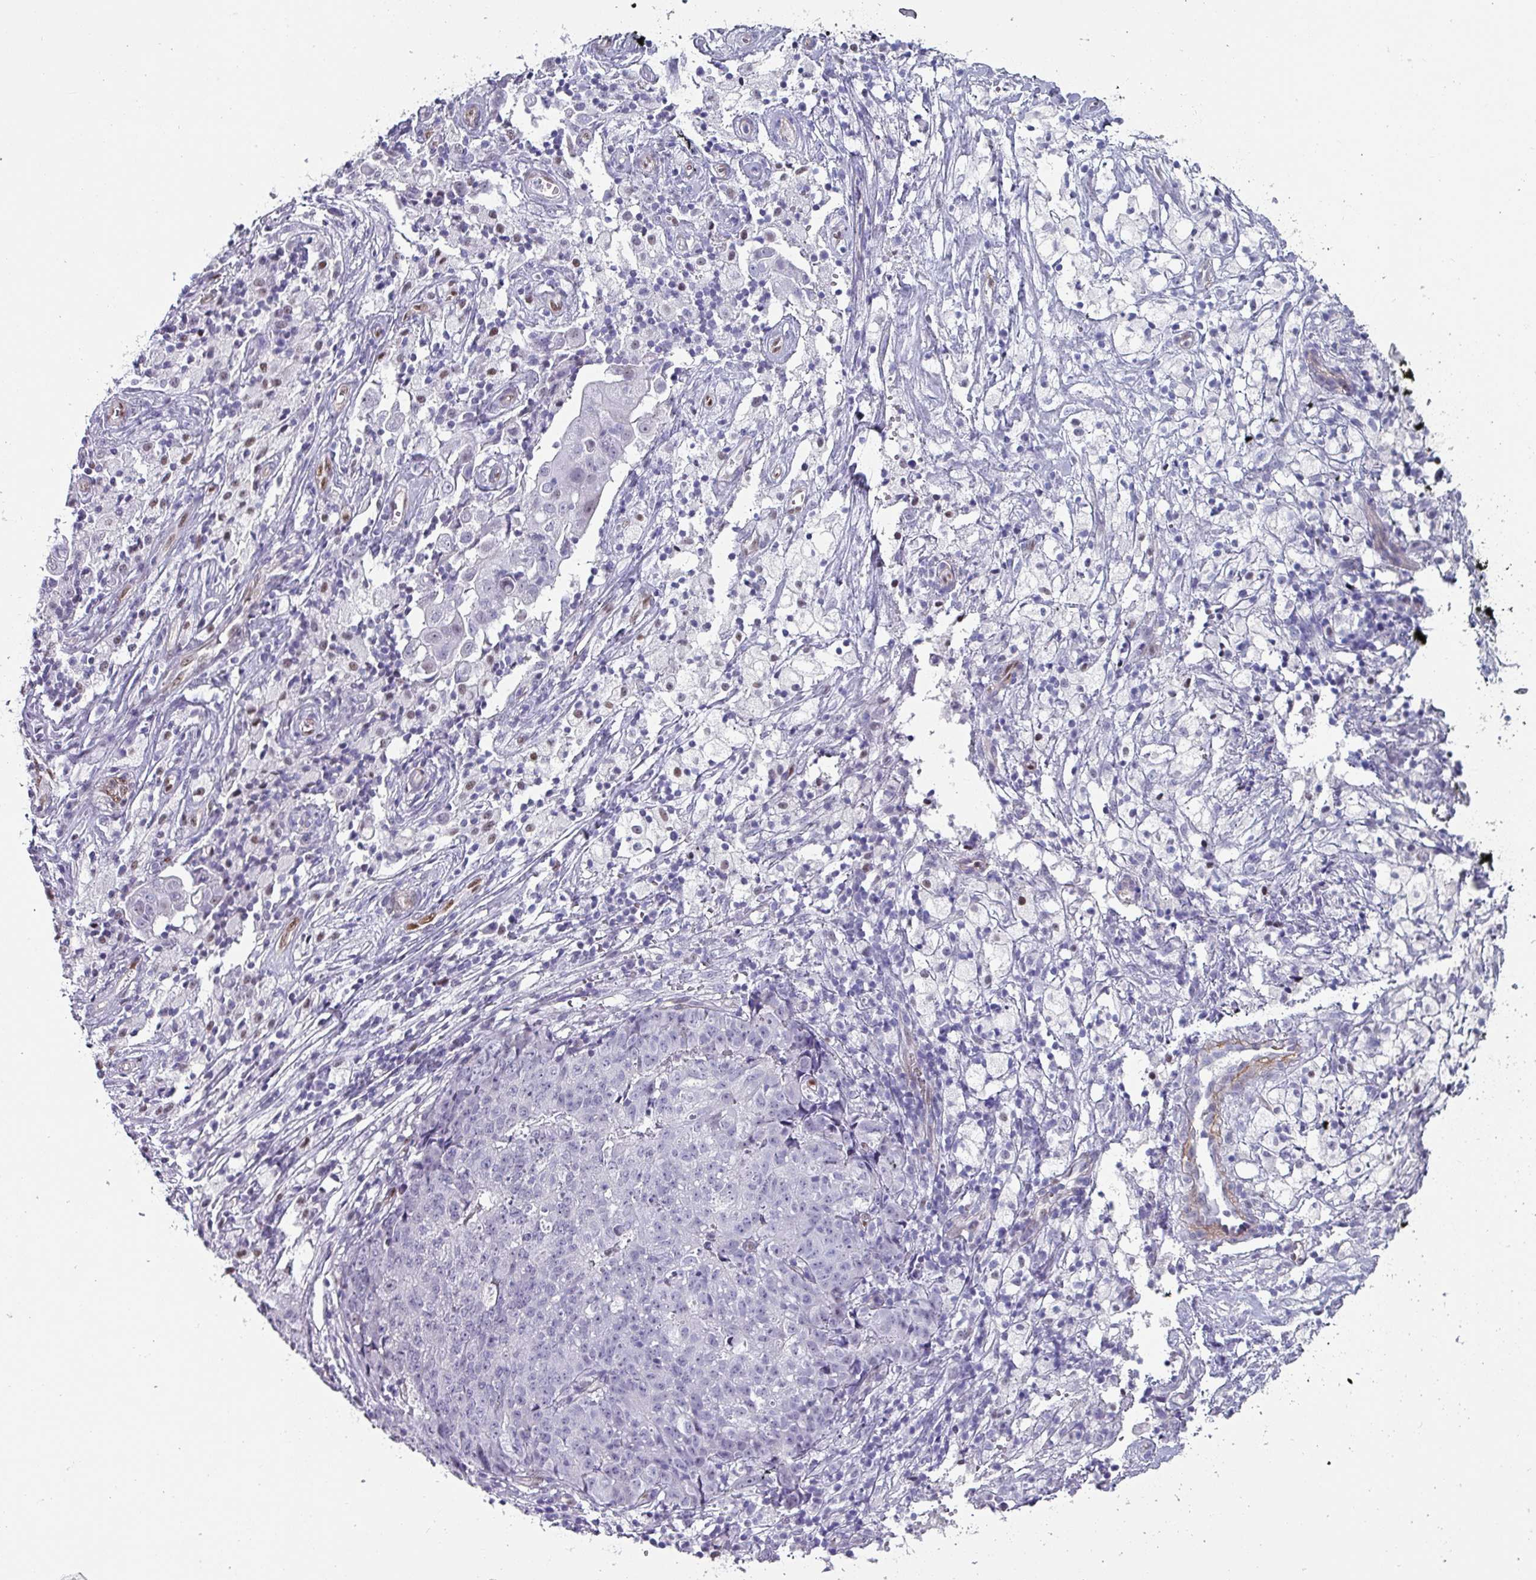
{"staining": {"intensity": "negative", "quantity": "none", "location": "none"}, "tissue": "ovarian cancer", "cell_type": "Tumor cells", "image_type": "cancer", "snomed": [{"axis": "morphology", "description": "Carcinoma, endometroid"}, {"axis": "topography", "description": "Ovary"}], "caption": "Immunohistochemistry (IHC) micrograph of human endometroid carcinoma (ovarian) stained for a protein (brown), which displays no expression in tumor cells.", "gene": "ZNF816-ZNF321P", "patient": {"sex": "female", "age": 42}}